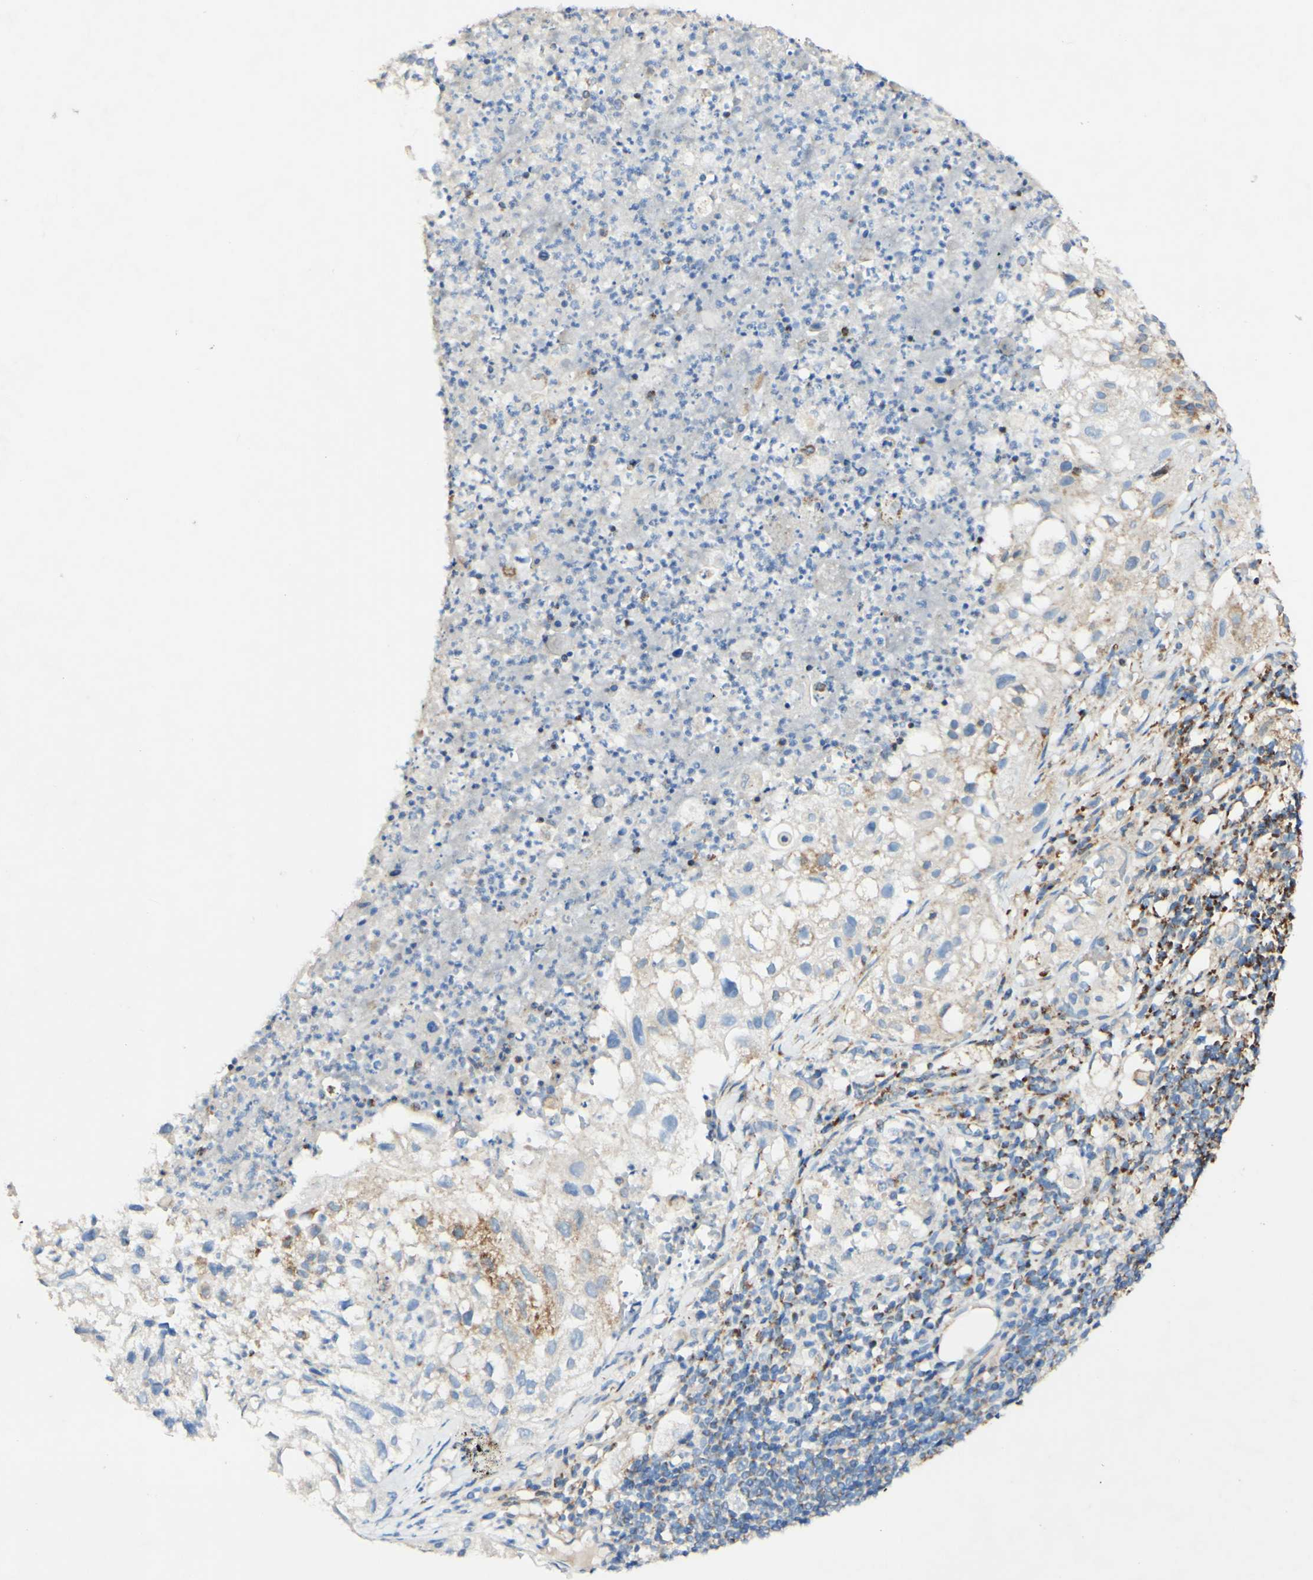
{"staining": {"intensity": "negative", "quantity": "none", "location": "none"}, "tissue": "lung cancer", "cell_type": "Tumor cells", "image_type": "cancer", "snomed": [{"axis": "morphology", "description": "Inflammation, NOS"}, {"axis": "morphology", "description": "Squamous cell carcinoma, NOS"}, {"axis": "topography", "description": "Lymph node"}, {"axis": "topography", "description": "Soft tissue"}, {"axis": "topography", "description": "Lung"}], "caption": "The micrograph exhibits no significant staining in tumor cells of lung squamous cell carcinoma.", "gene": "OXCT1", "patient": {"sex": "male", "age": 66}}